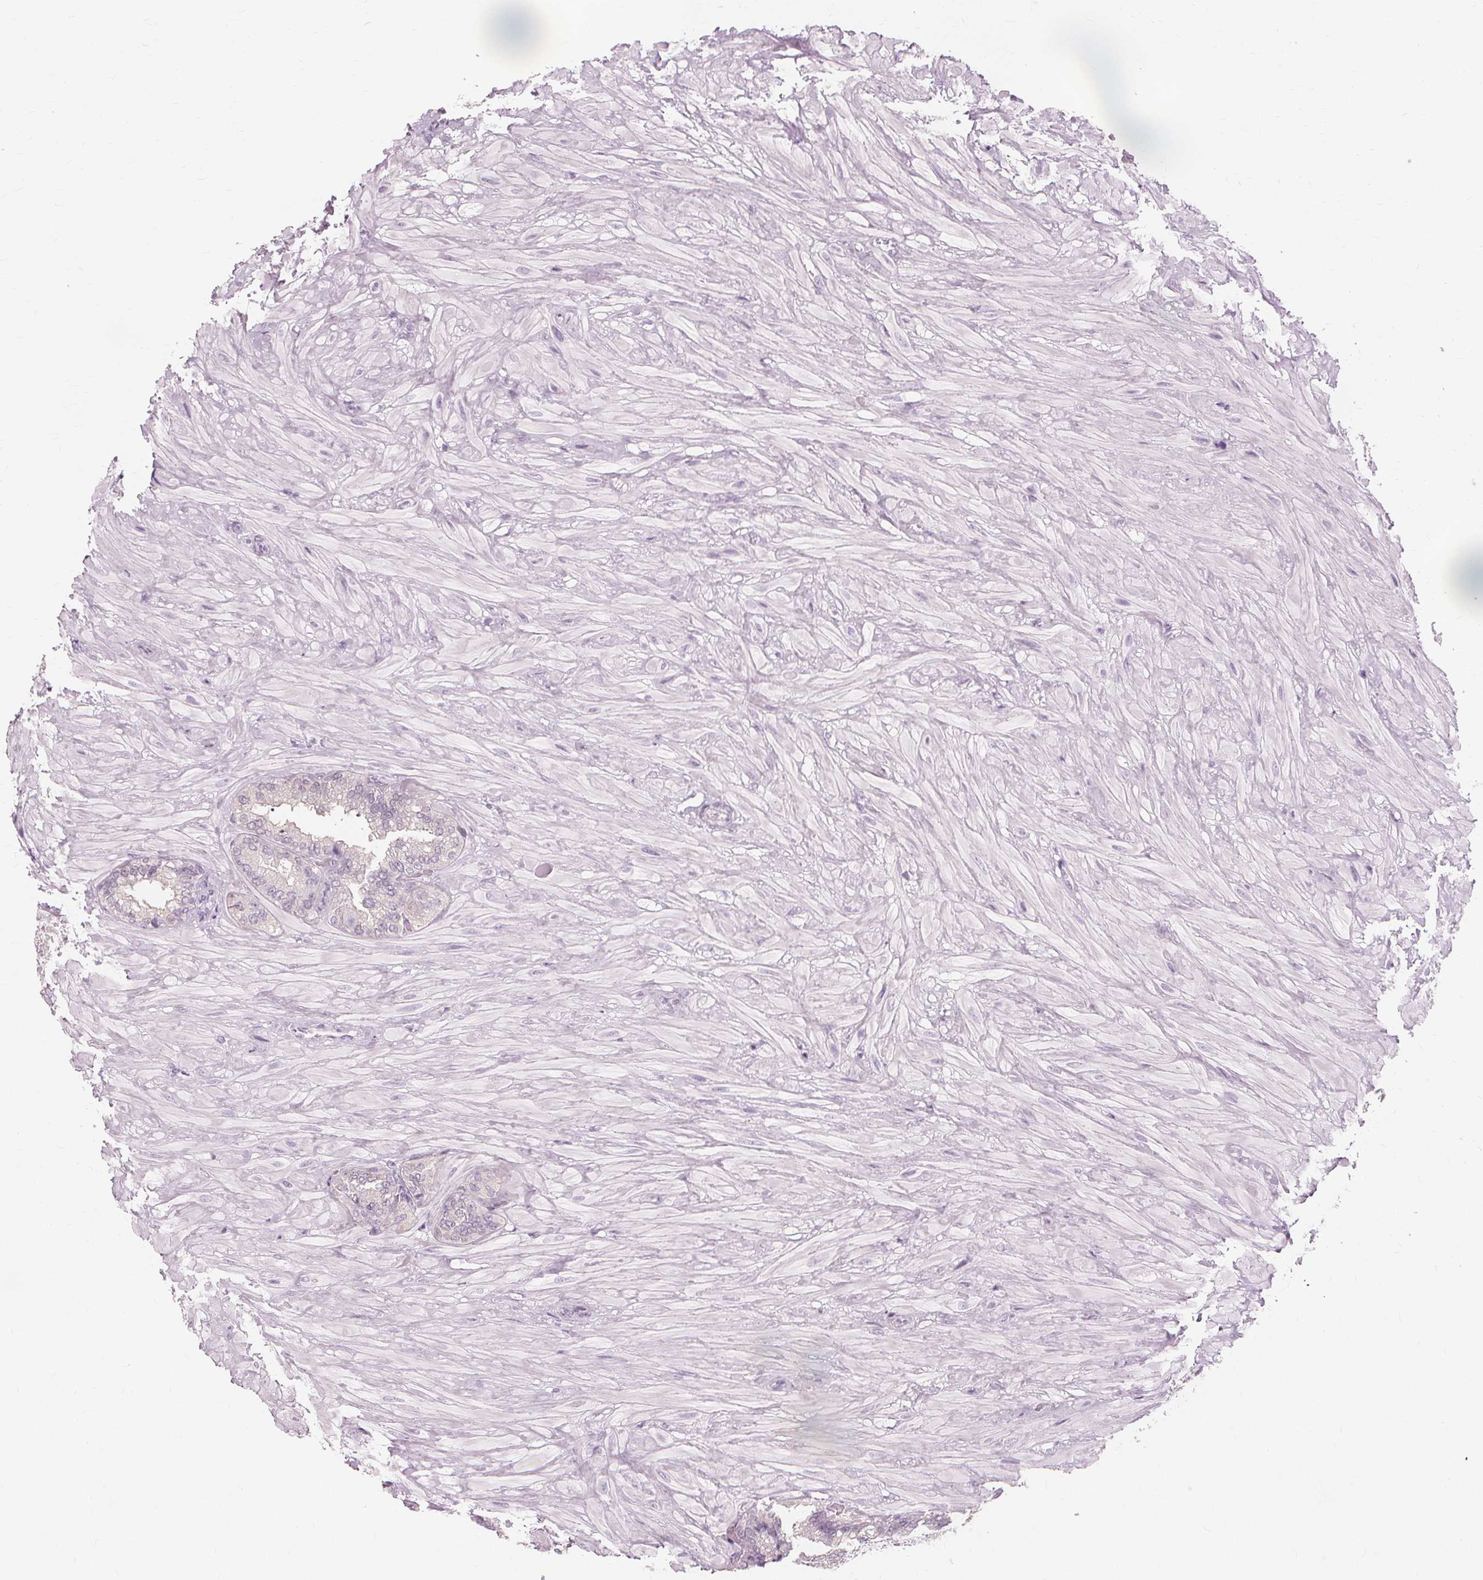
{"staining": {"intensity": "negative", "quantity": "none", "location": "none"}, "tissue": "seminal vesicle", "cell_type": "Glandular cells", "image_type": "normal", "snomed": [{"axis": "morphology", "description": "Normal tissue, NOS"}, {"axis": "topography", "description": "Seminal veicle"}], "caption": "Immunohistochemistry image of normal seminal vesicle: seminal vesicle stained with DAB (3,3'-diaminobenzidine) shows no significant protein expression in glandular cells.", "gene": "MUC12", "patient": {"sex": "male", "age": 68}}